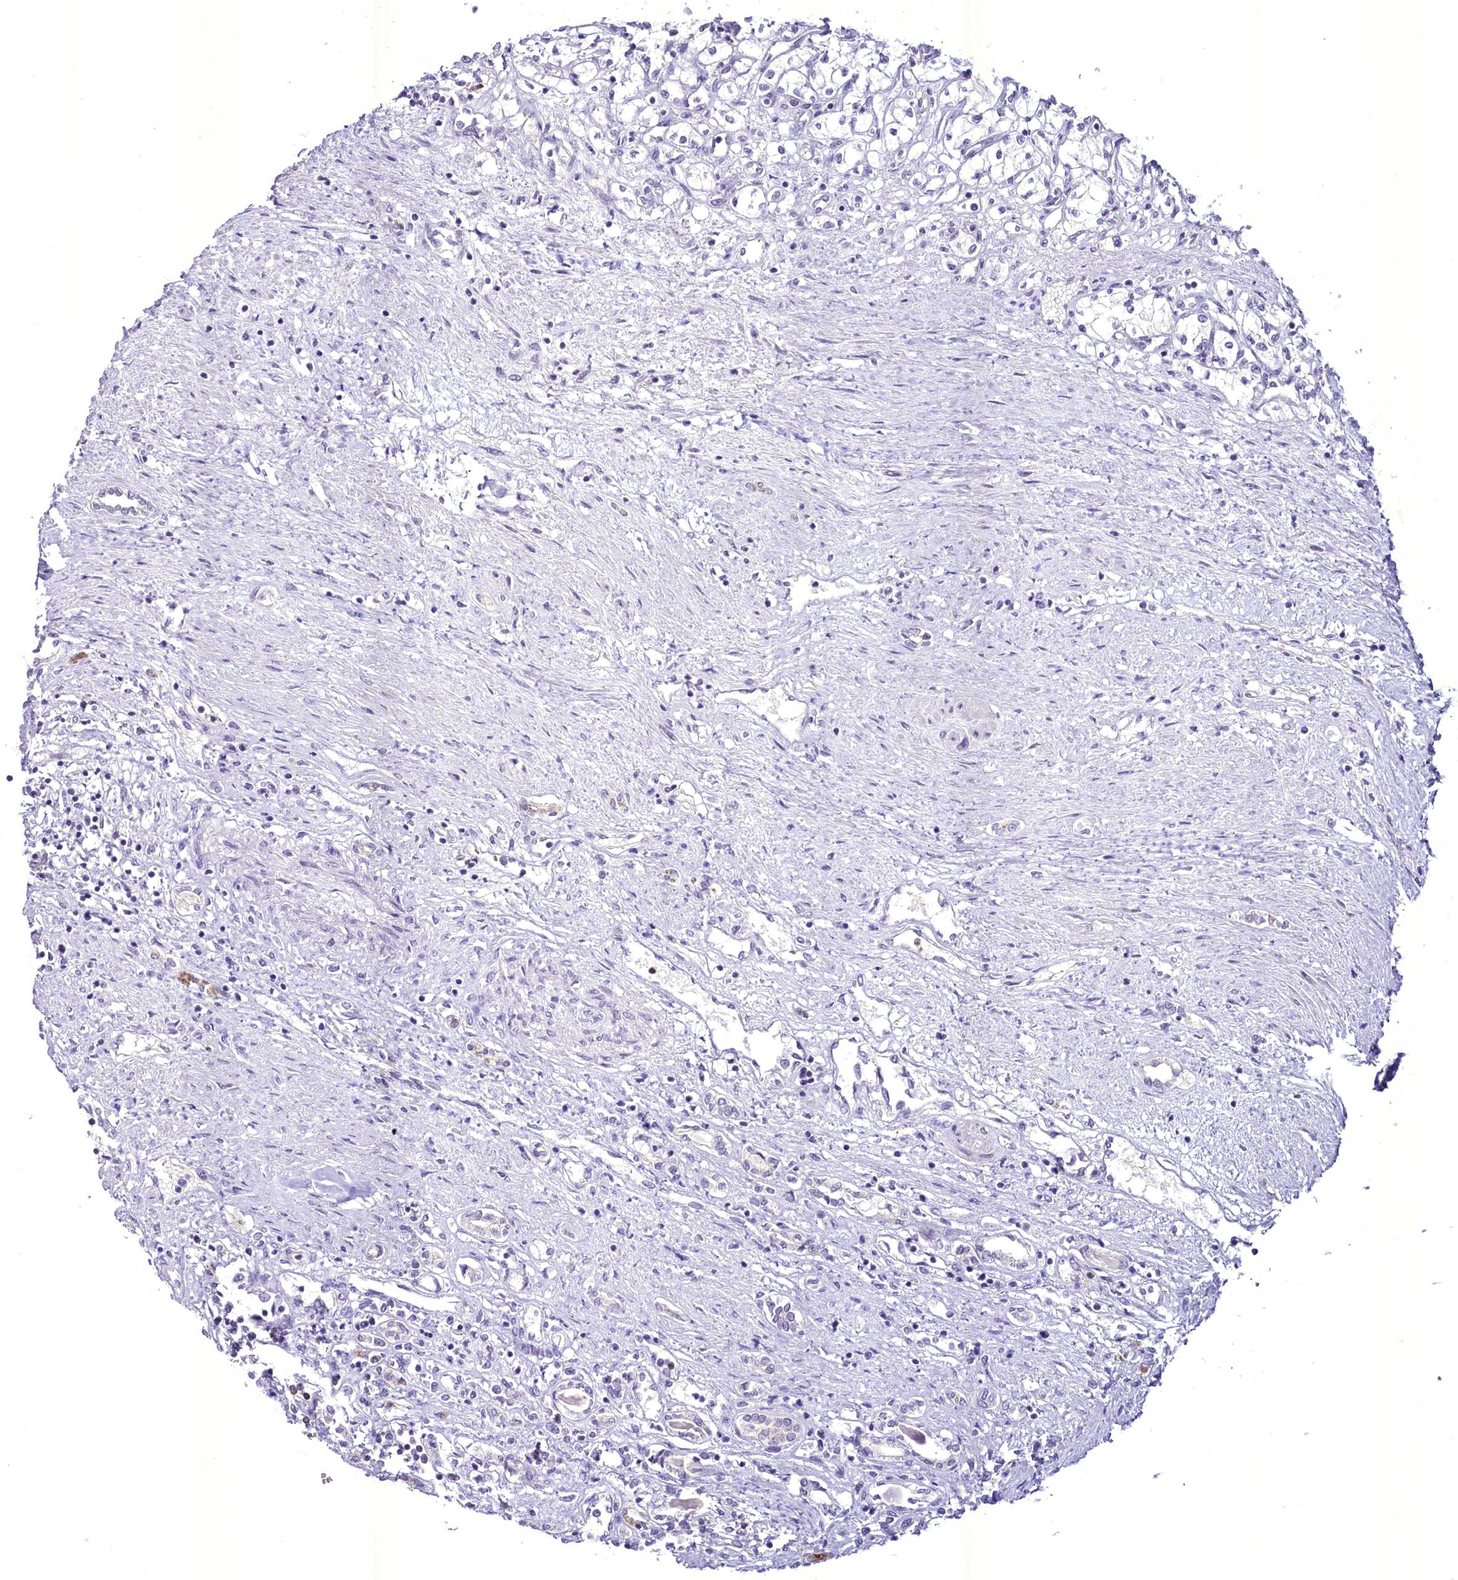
{"staining": {"intensity": "negative", "quantity": "none", "location": "none"}, "tissue": "renal cancer", "cell_type": "Tumor cells", "image_type": "cancer", "snomed": [{"axis": "morphology", "description": "Adenocarcinoma, NOS"}, {"axis": "topography", "description": "Kidney"}], "caption": "Tumor cells show no significant protein staining in renal cancer (adenocarcinoma).", "gene": "BANK1", "patient": {"sex": "male", "age": 59}}